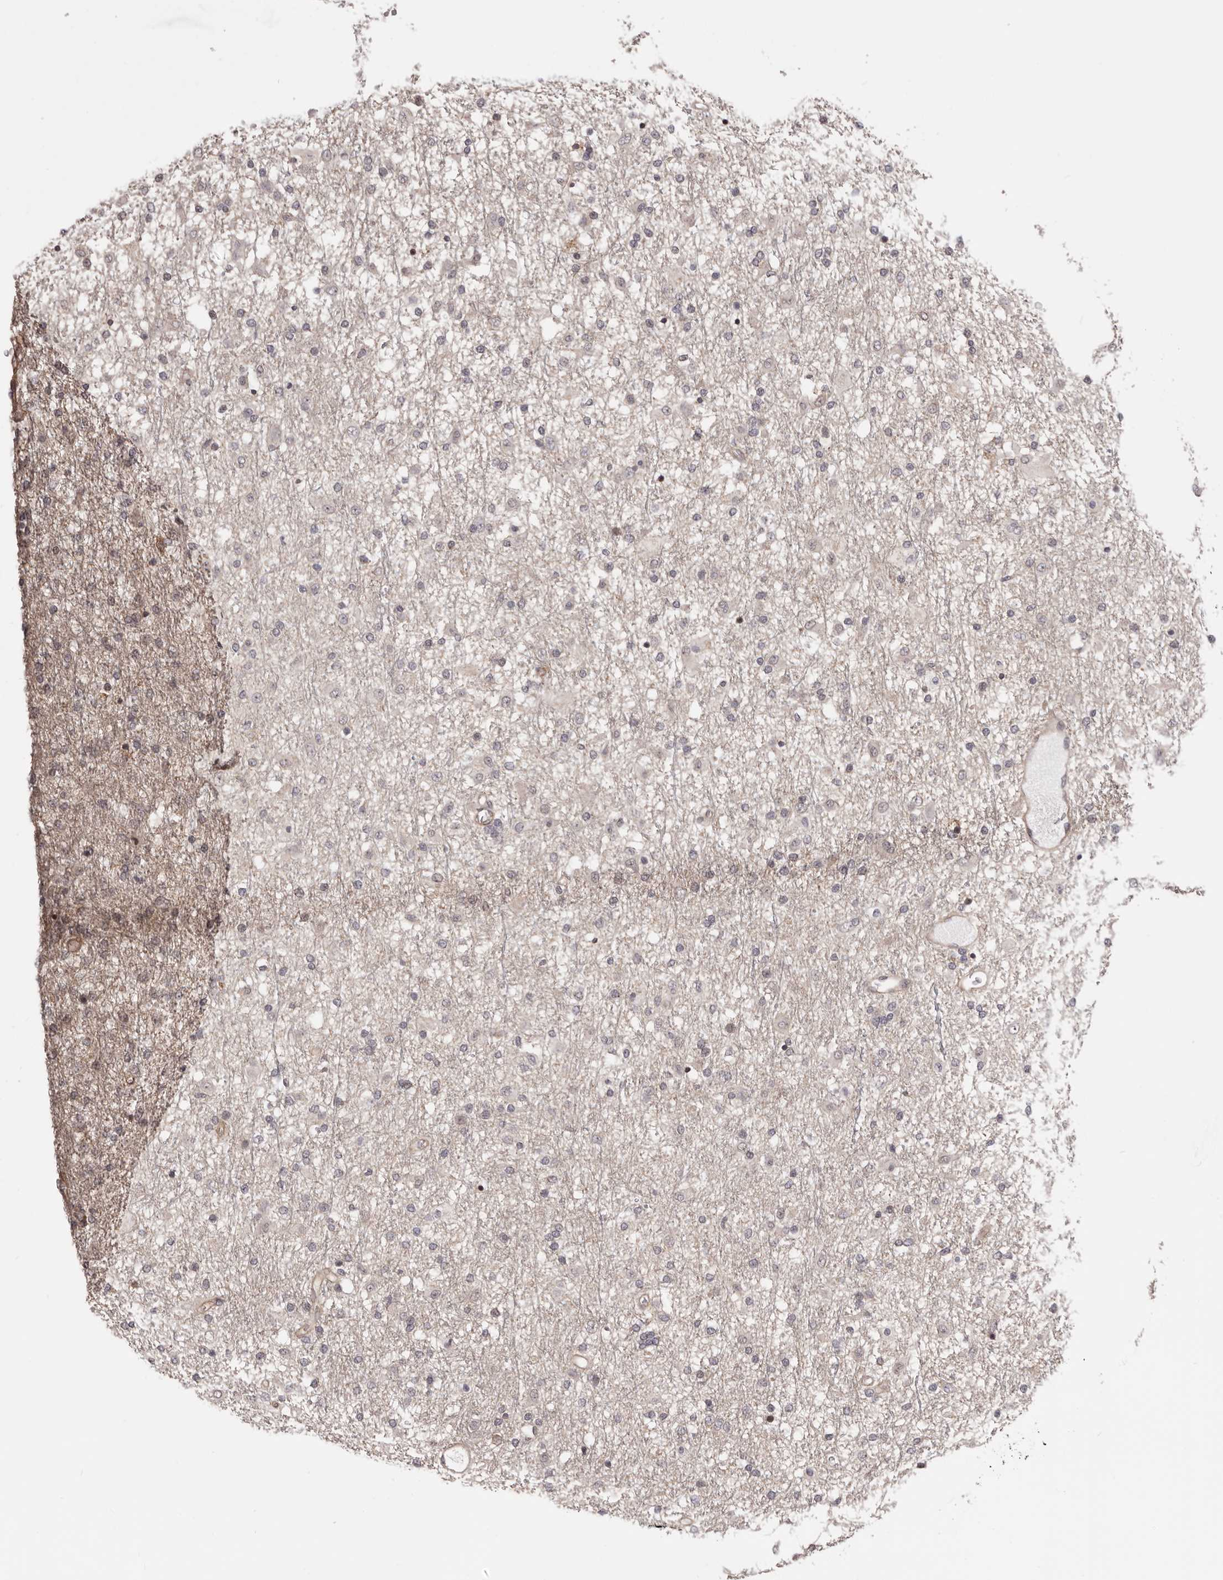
{"staining": {"intensity": "negative", "quantity": "none", "location": "none"}, "tissue": "glioma", "cell_type": "Tumor cells", "image_type": "cancer", "snomed": [{"axis": "morphology", "description": "Glioma, malignant, Low grade"}, {"axis": "topography", "description": "Brain"}], "caption": "Glioma was stained to show a protein in brown. There is no significant expression in tumor cells.", "gene": "NOL12", "patient": {"sex": "male", "age": 65}}